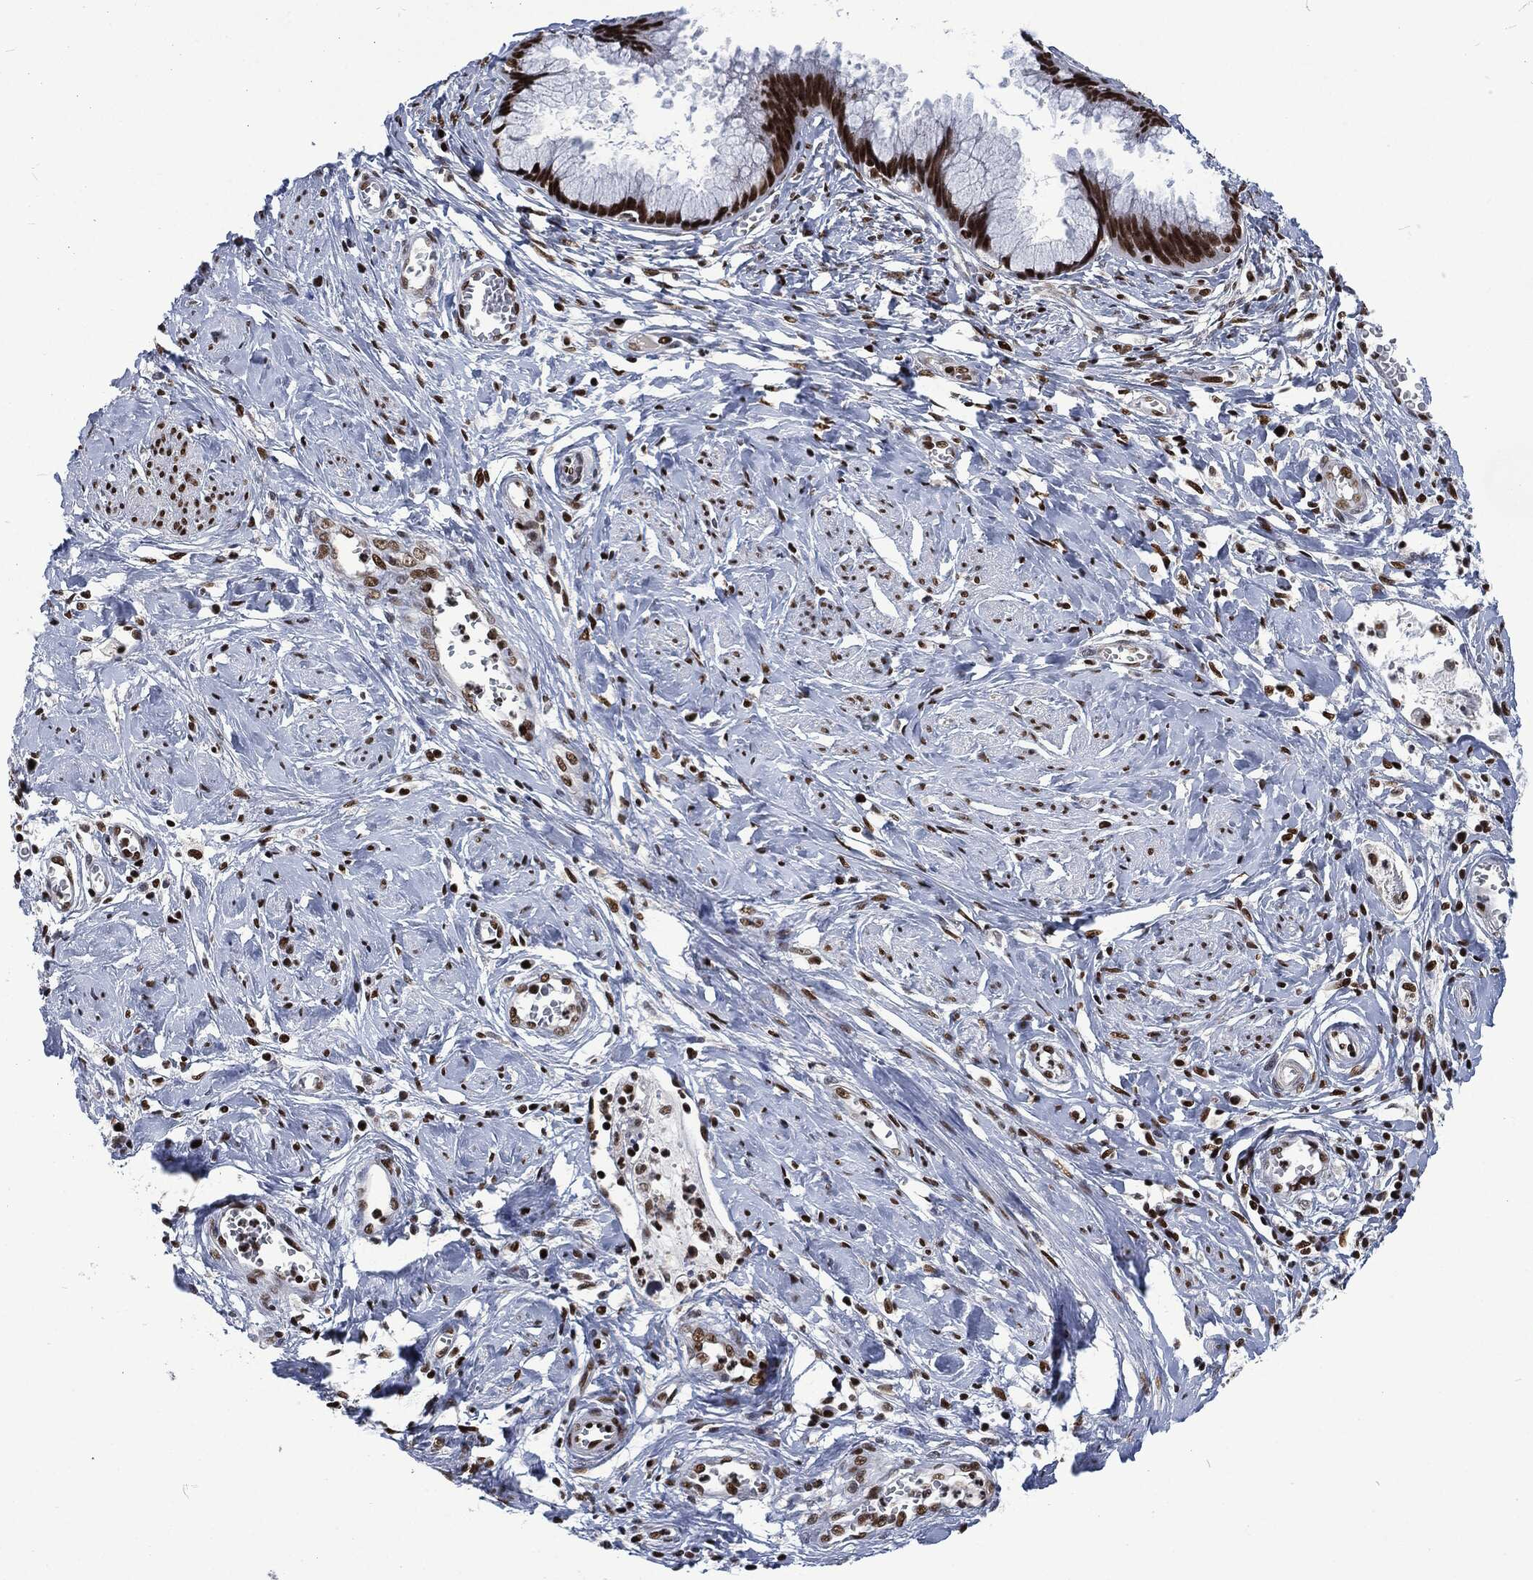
{"staining": {"intensity": "strong", "quantity": ">75%", "location": "nuclear"}, "tissue": "cervical cancer", "cell_type": "Tumor cells", "image_type": "cancer", "snomed": [{"axis": "morphology", "description": "Adenocarcinoma, NOS"}, {"axis": "topography", "description": "Cervix"}], "caption": "Cervical adenocarcinoma stained with a protein marker displays strong staining in tumor cells.", "gene": "DCPS", "patient": {"sex": "female", "age": 44}}